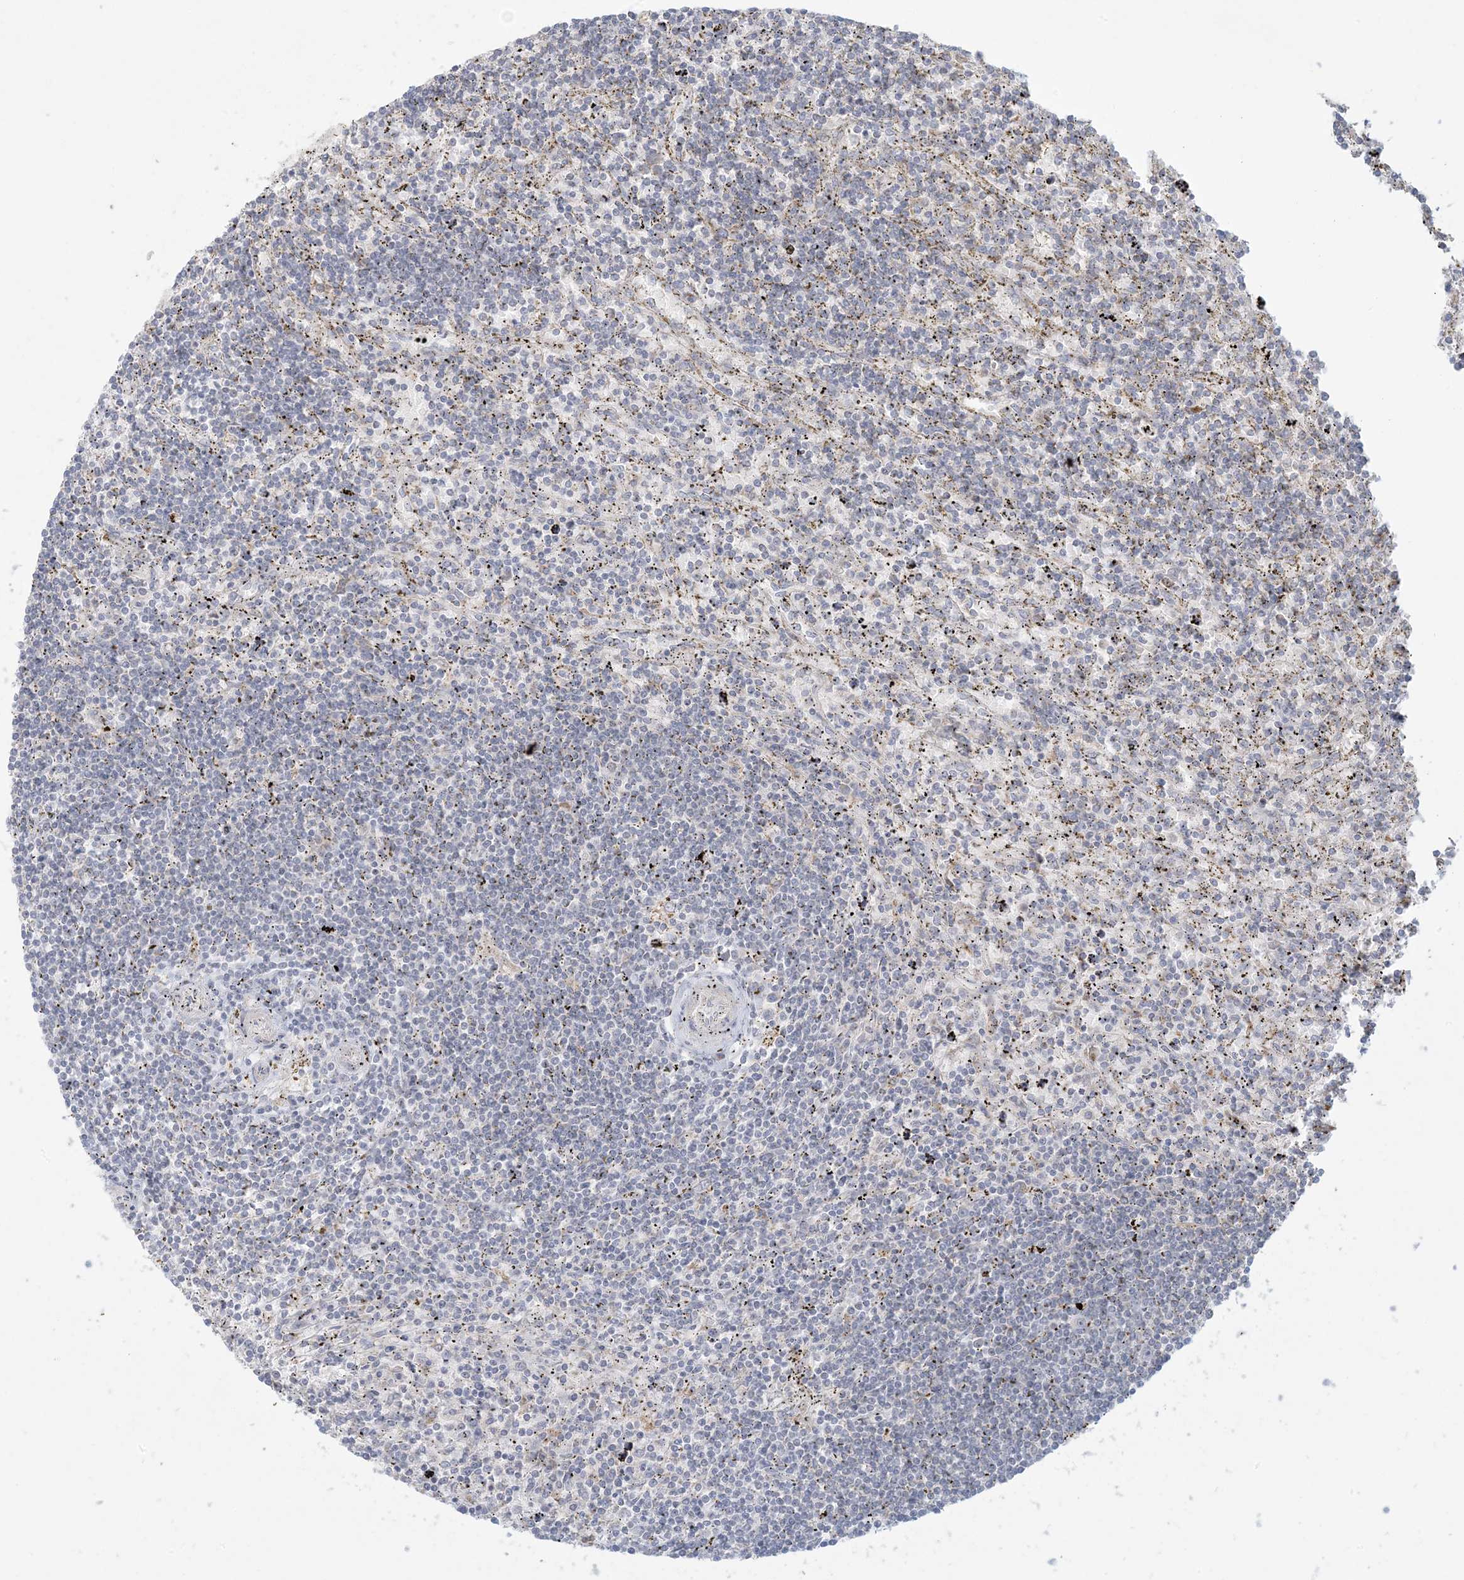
{"staining": {"intensity": "negative", "quantity": "none", "location": "none"}, "tissue": "lymphoma", "cell_type": "Tumor cells", "image_type": "cancer", "snomed": [{"axis": "morphology", "description": "Malignant lymphoma, non-Hodgkin's type, Low grade"}, {"axis": "topography", "description": "Spleen"}], "caption": "High power microscopy micrograph of an immunohistochemistry (IHC) histopathology image of malignant lymphoma, non-Hodgkin's type (low-grade), revealing no significant positivity in tumor cells. (Stains: DAB (3,3'-diaminobenzidine) immunohistochemistry (IHC) with hematoxylin counter stain, Microscopy: brightfield microscopy at high magnification).", "gene": "MCAT", "patient": {"sex": "male", "age": 76}}